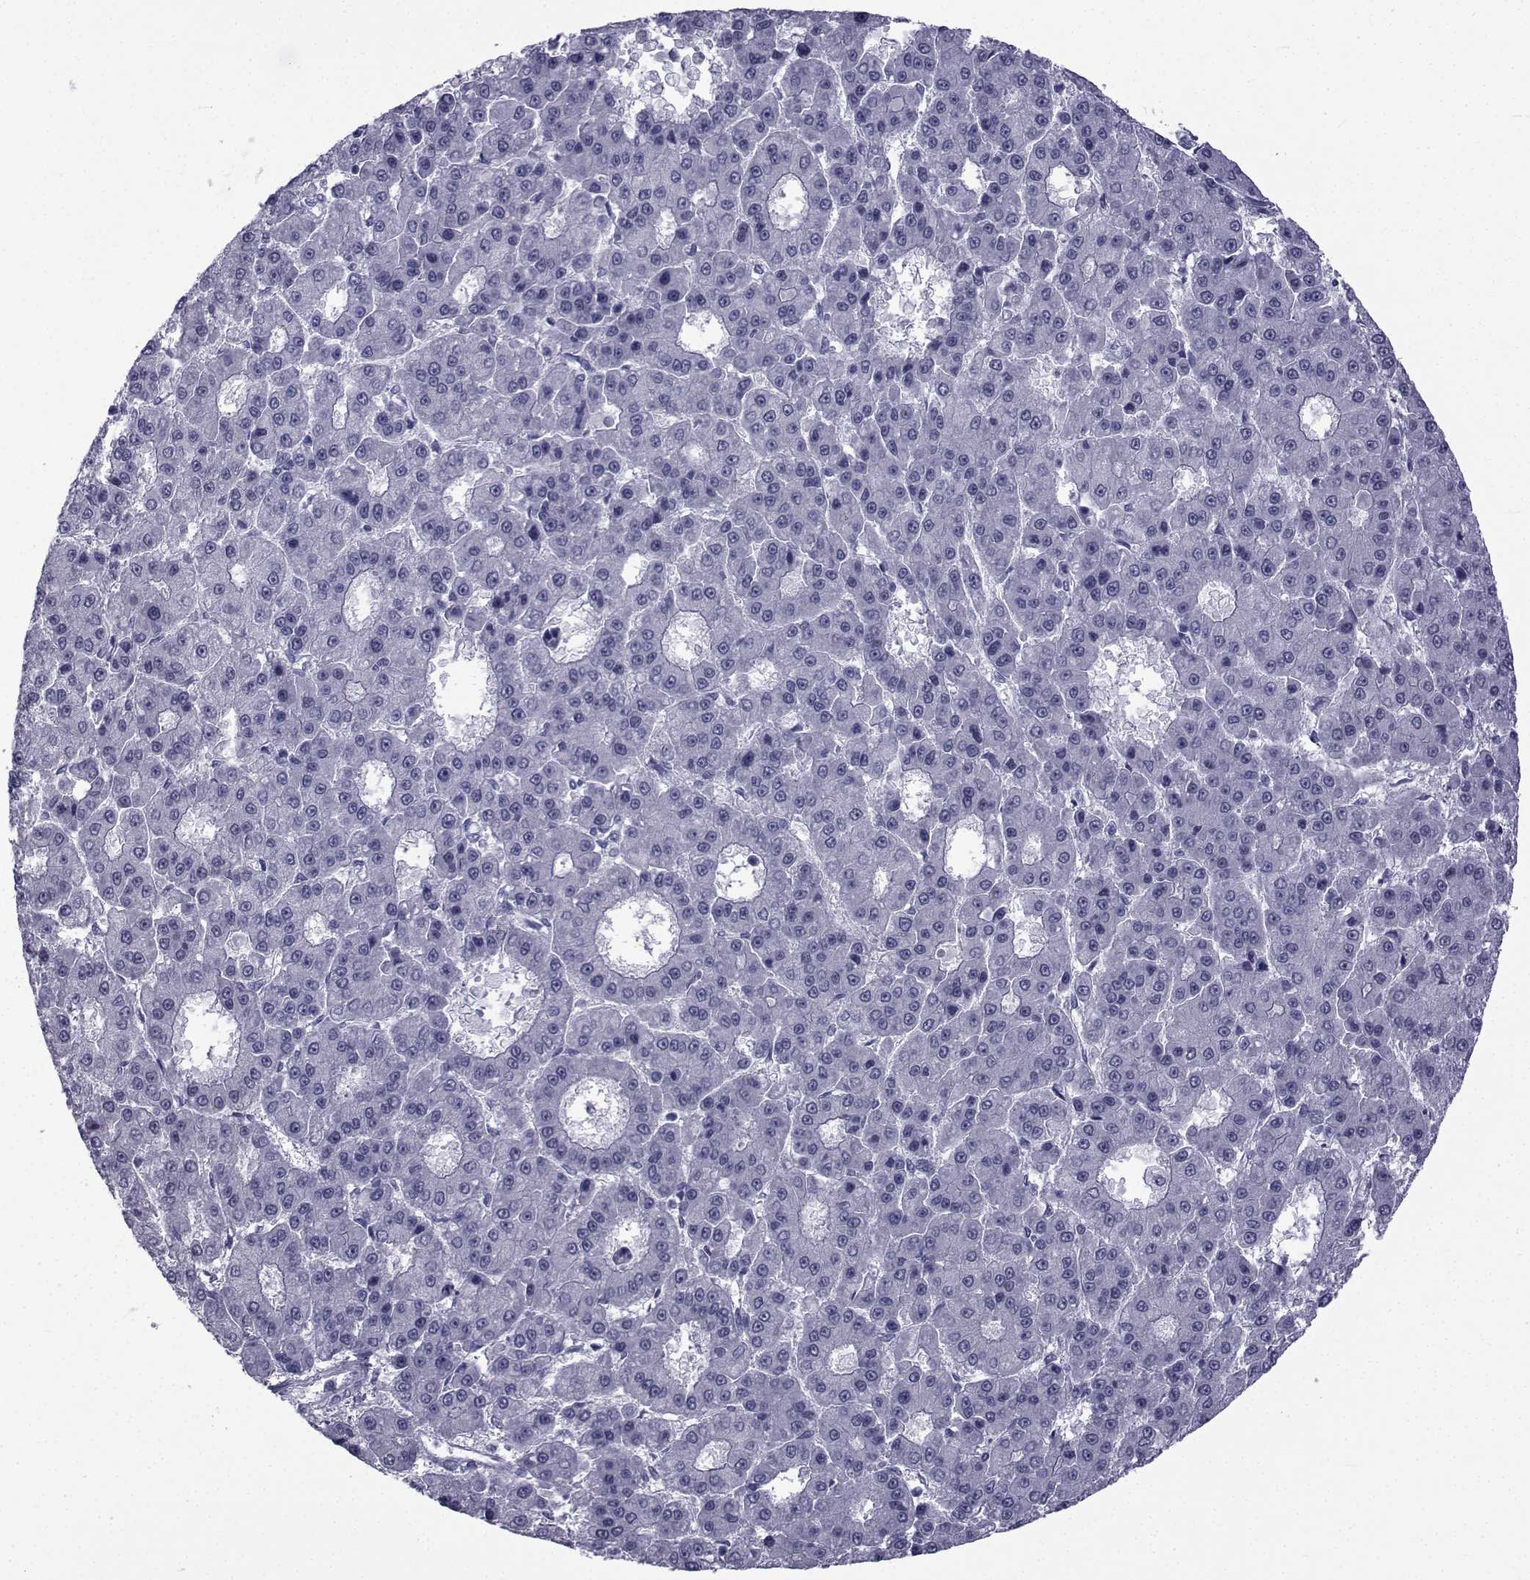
{"staining": {"intensity": "negative", "quantity": "none", "location": "none"}, "tissue": "liver cancer", "cell_type": "Tumor cells", "image_type": "cancer", "snomed": [{"axis": "morphology", "description": "Carcinoma, Hepatocellular, NOS"}, {"axis": "topography", "description": "Liver"}], "caption": "Immunohistochemistry (IHC) image of liver hepatocellular carcinoma stained for a protein (brown), which shows no expression in tumor cells.", "gene": "PDE6H", "patient": {"sex": "male", "age": 70}}